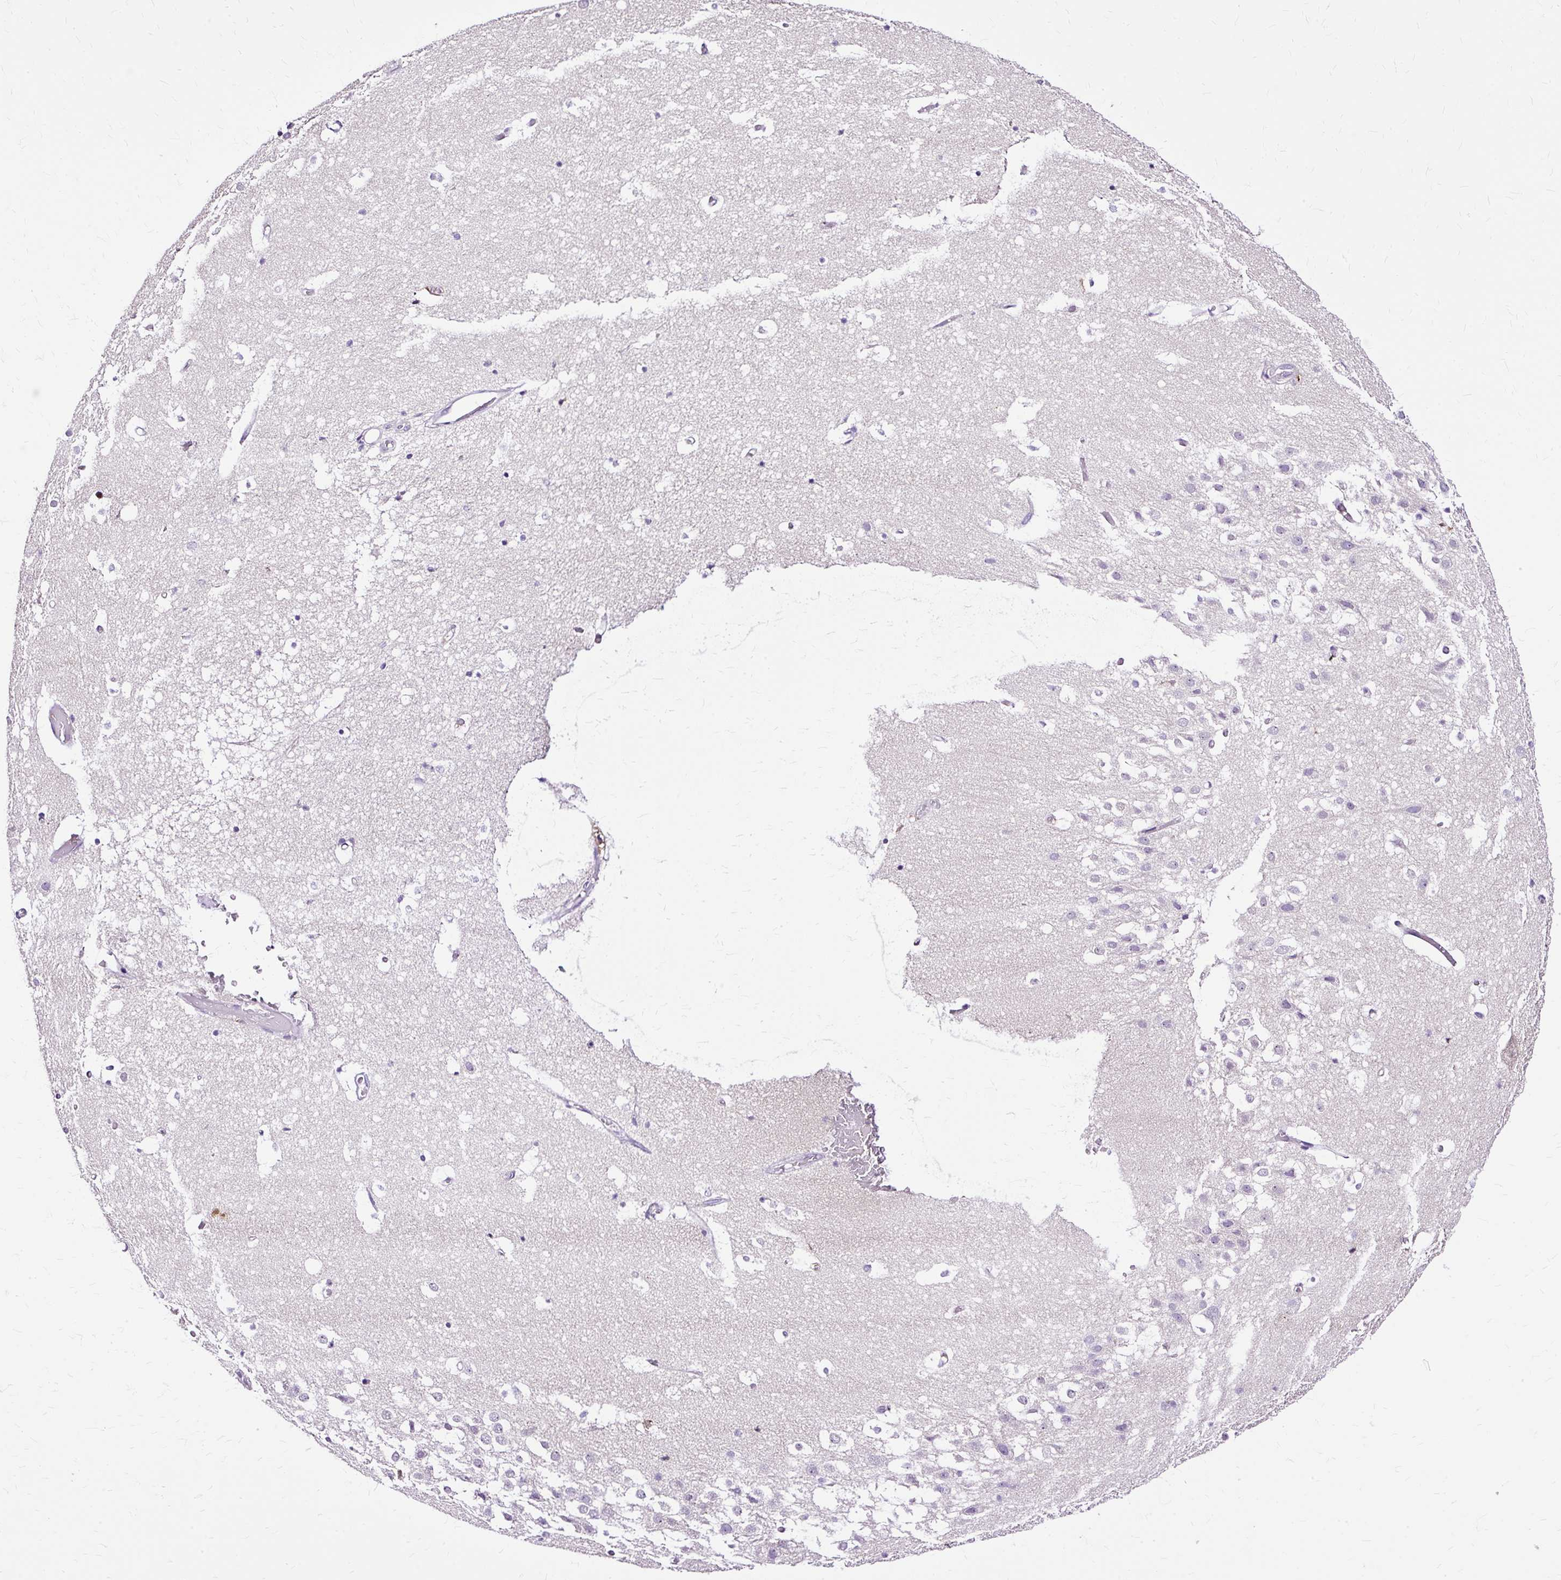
{"staining": {"intensity": "negative", "quantity": "none", "location": "none"}, "tissue": "hippocampus", "cell_type": "Glial cells", "image_type": "normal", "snomed": [{"axis": "morphology", "description": "Normal tissue, NOS"}, {"axis": "topography", "description": "Hippocampus"}], "caption": "Immunohistochemical staining of unremarkable hippocampus displays no significant staining in glial cells. The staining was performed using DAB (3,3'-diaminobenzidine) to visualize the protein expression in brown, while the nuclei were stained in blue with hematoxylin (Magnification: 20x).", "gene": "TWF2", "patient": {"sex": "female", "age": 52}}